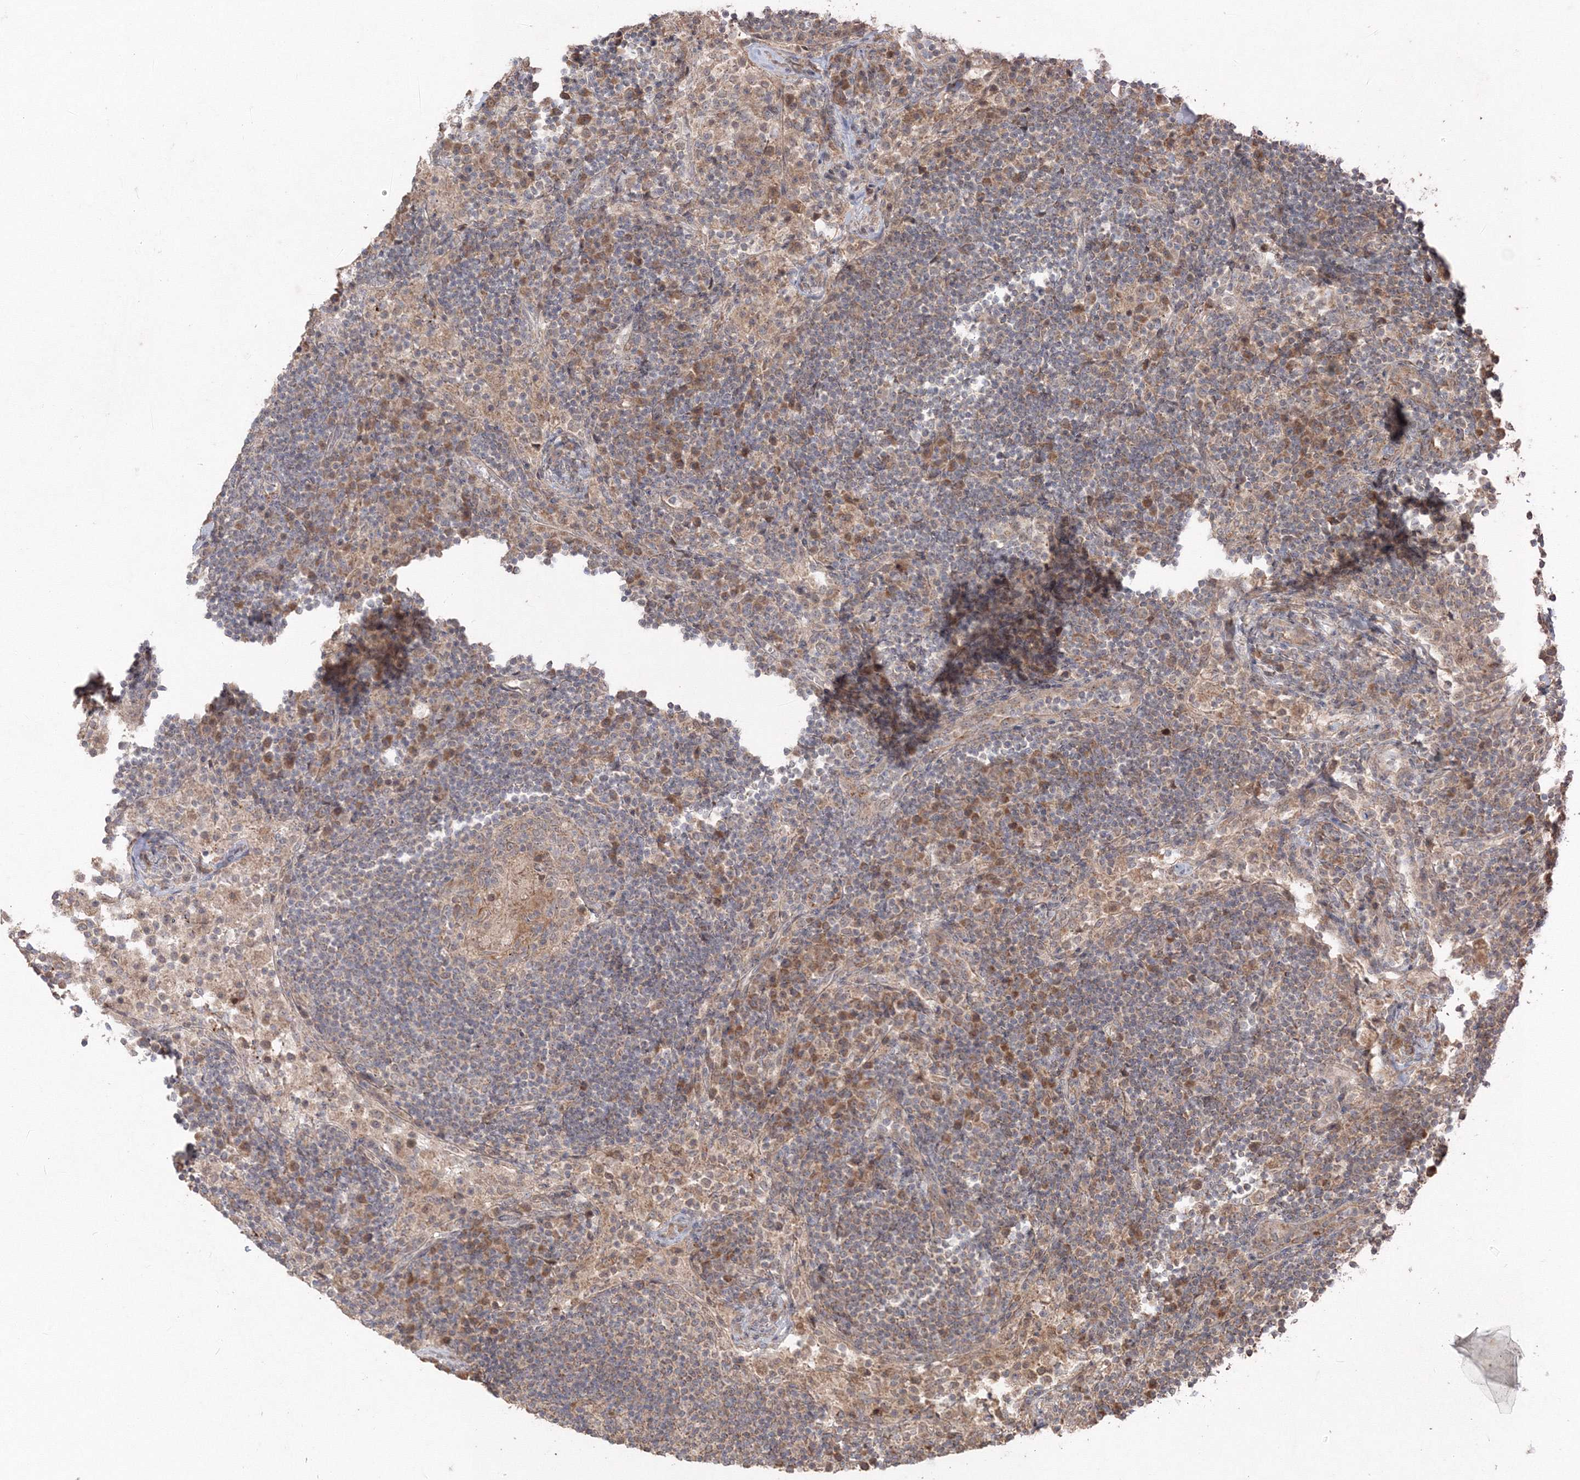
{"staining": {"intensity": "weak", "quantity": "25%-75%", "location": "cytoplasmic/membranous"}, "tissue": "lymph node", "cell_type": "Germinal center cells", "image_type": "normal", "snomed": [{"axis": "morphology", "description": "Normal tissue, NOS"}, {"axis": "topography", "description": "Lymph node"}], "caption": "DAB (3,3'-diaminobenzidine) immunohistochemical staining of unremarkable lymph node exhibits weak cytoplasmic/membranous protein expression in approximately 25%-75% of germinal center cells. (brown staining indicates protein expression, while blue staining denotes nuclei).", "gene": "ANAPC16", "patient": {"sex": "female", "age": 53}}